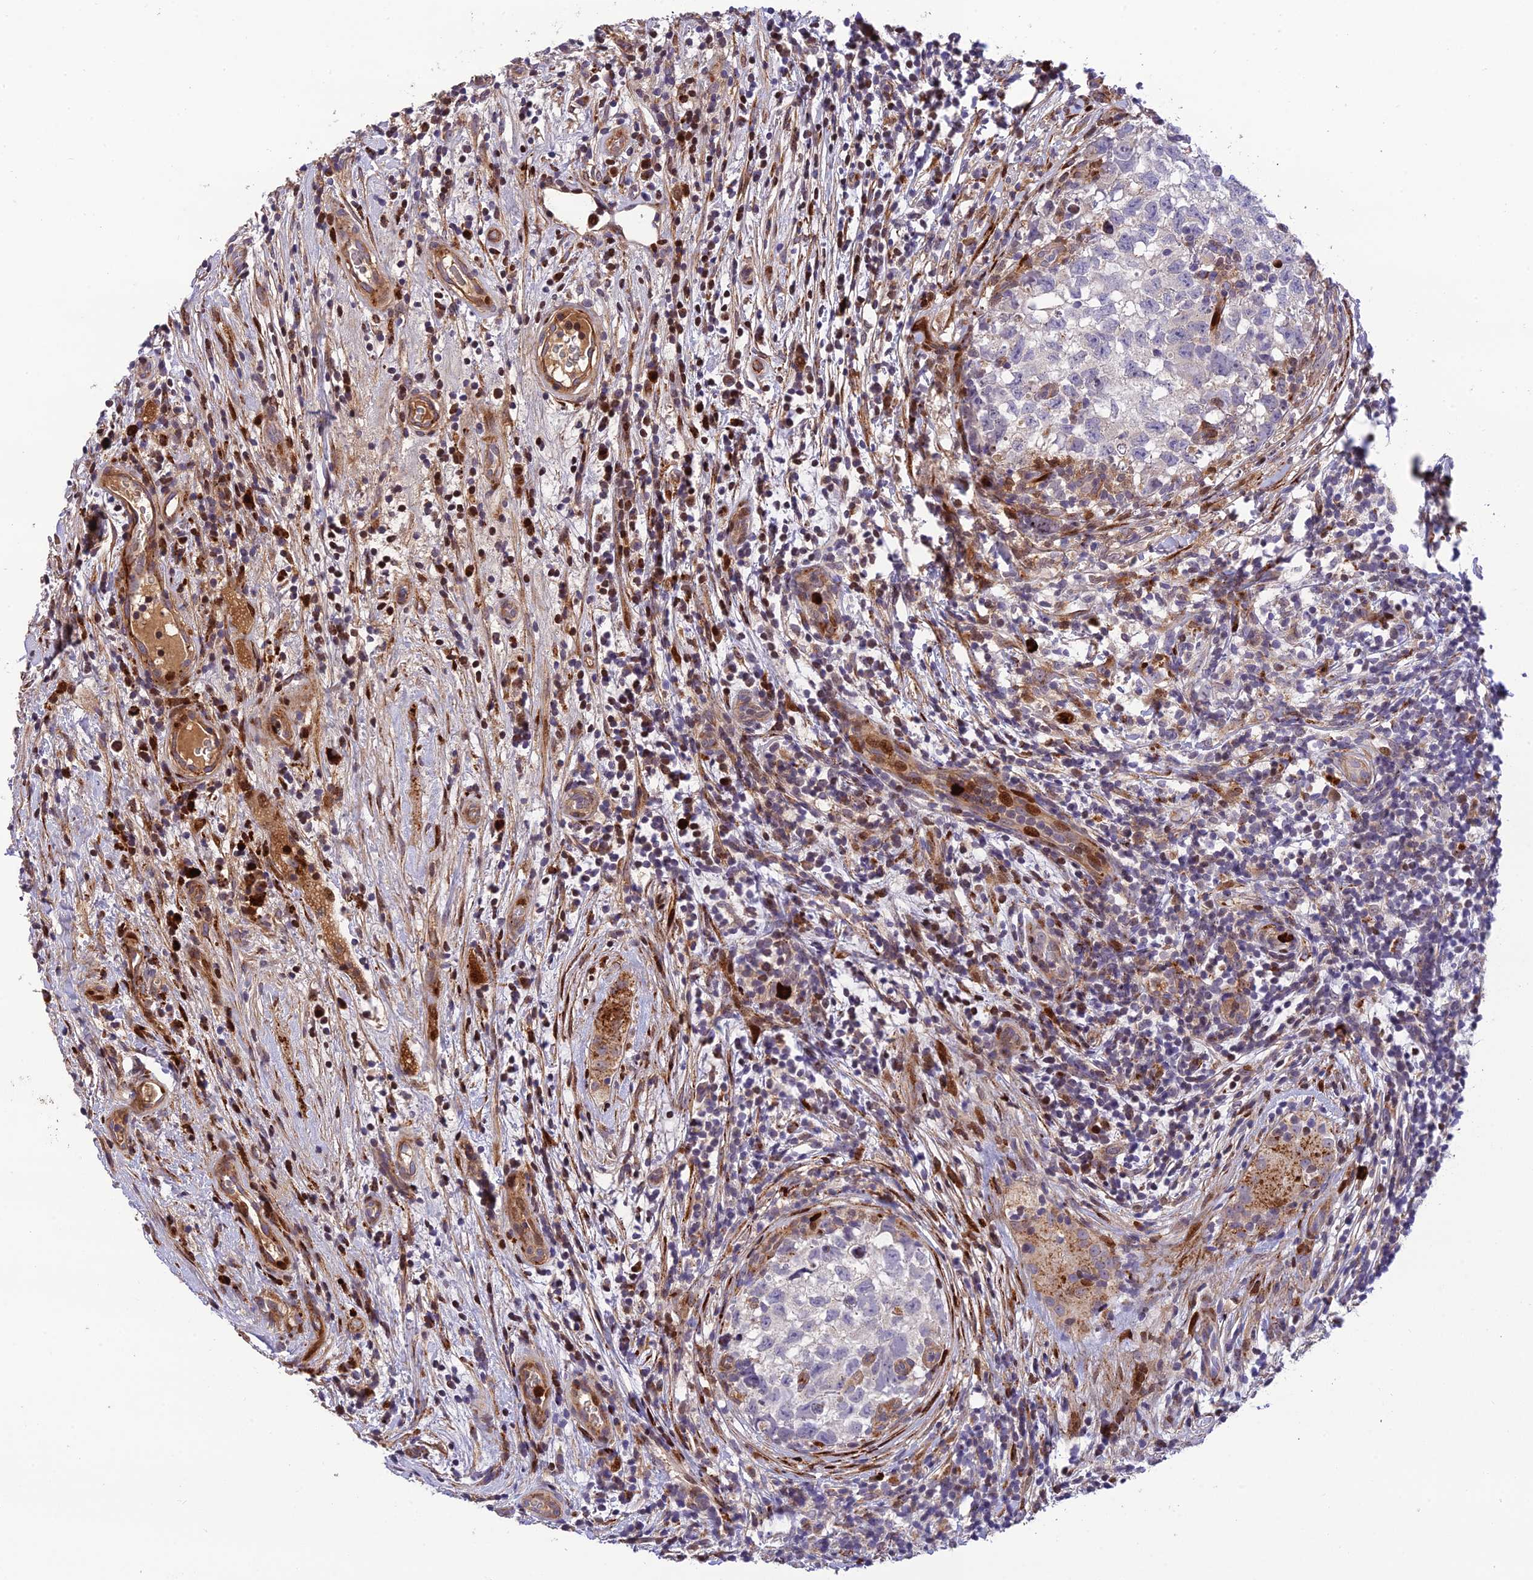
{"staining": {"intensity": "negative", "quantity": "none", "location": "none"}, "tissue": "testis cancer", "cell_type": "Tumor cells", "image_type": "cancer", "snomed": [{"axis": "morphology", "description": "Seminoma, NOS"}, {"axis": "morphology", "description": "Carcinoma, Embryonal, NOS"}, {"axis": "topography", "description": "Testis"}], "caption": "Immunohistochemistry of human testis embryonal carcinoma demonstrates no positivity in tumor cells.", "gene": "CPSF4L", "patient": {"sex": "male", "age": 29}}